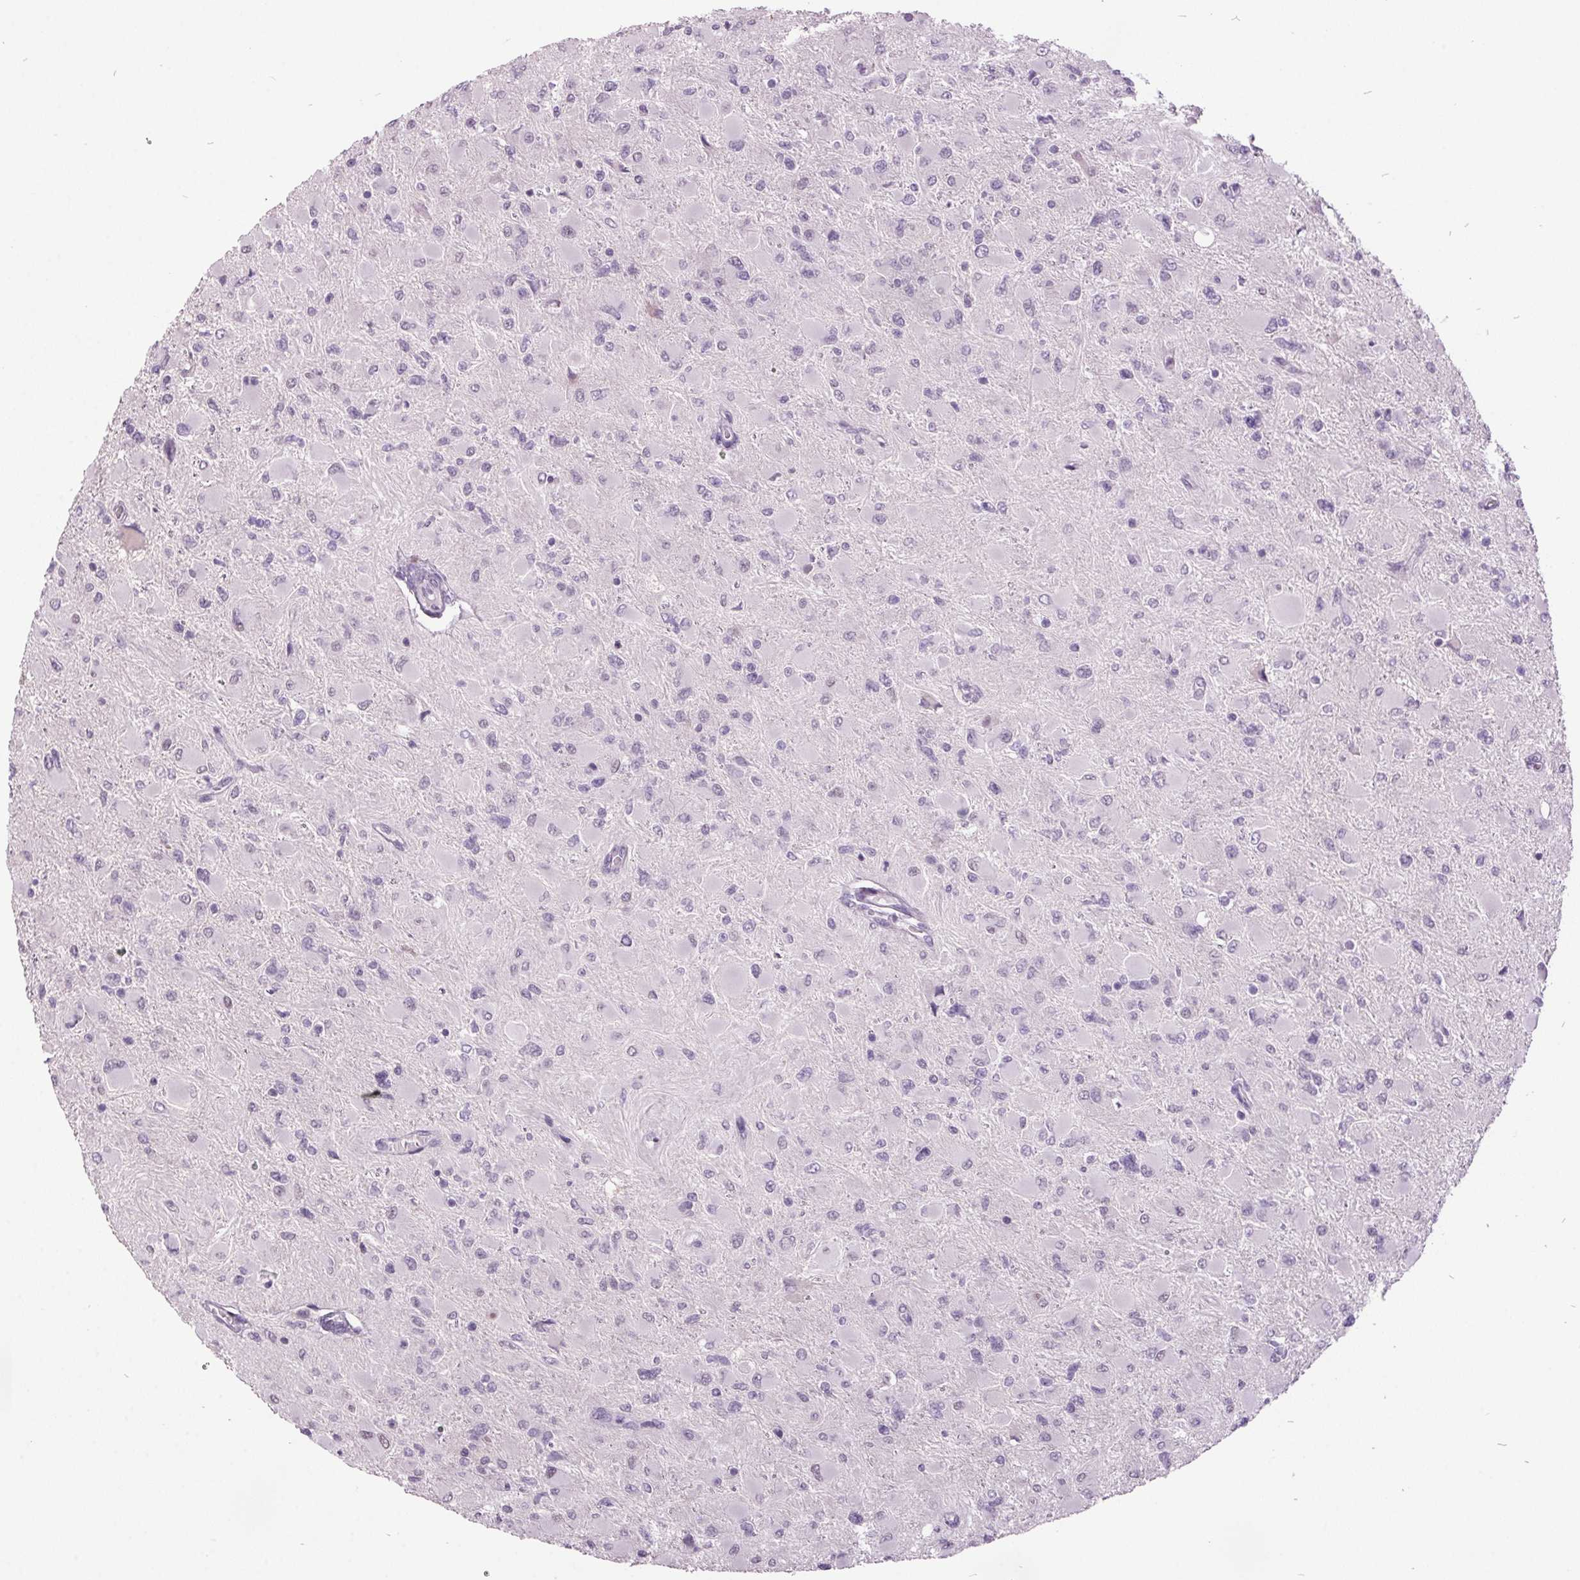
{"staining": {"intensity": "negative", "quantity": "none", "location": "none"}, "tissue": "glioma", "cell_type": "Tumor cells", "image_type": "cancer", "snomed": [{"axis": "morphology", "description": "Glioma, malignant, High grade"}, {"axis": "topography", "description": "Cerebral cortex"}], "caption": "A histopathology image of glioma stained for a protein demonstrates no brown staining in tumor cells. (Brightfield microscopy of DAB (3,3'-diaminobenzidine) immunohistochemistry at high magnification).", "gene": "C2orf16", "patient": {"sex": "female", "age": 36}}